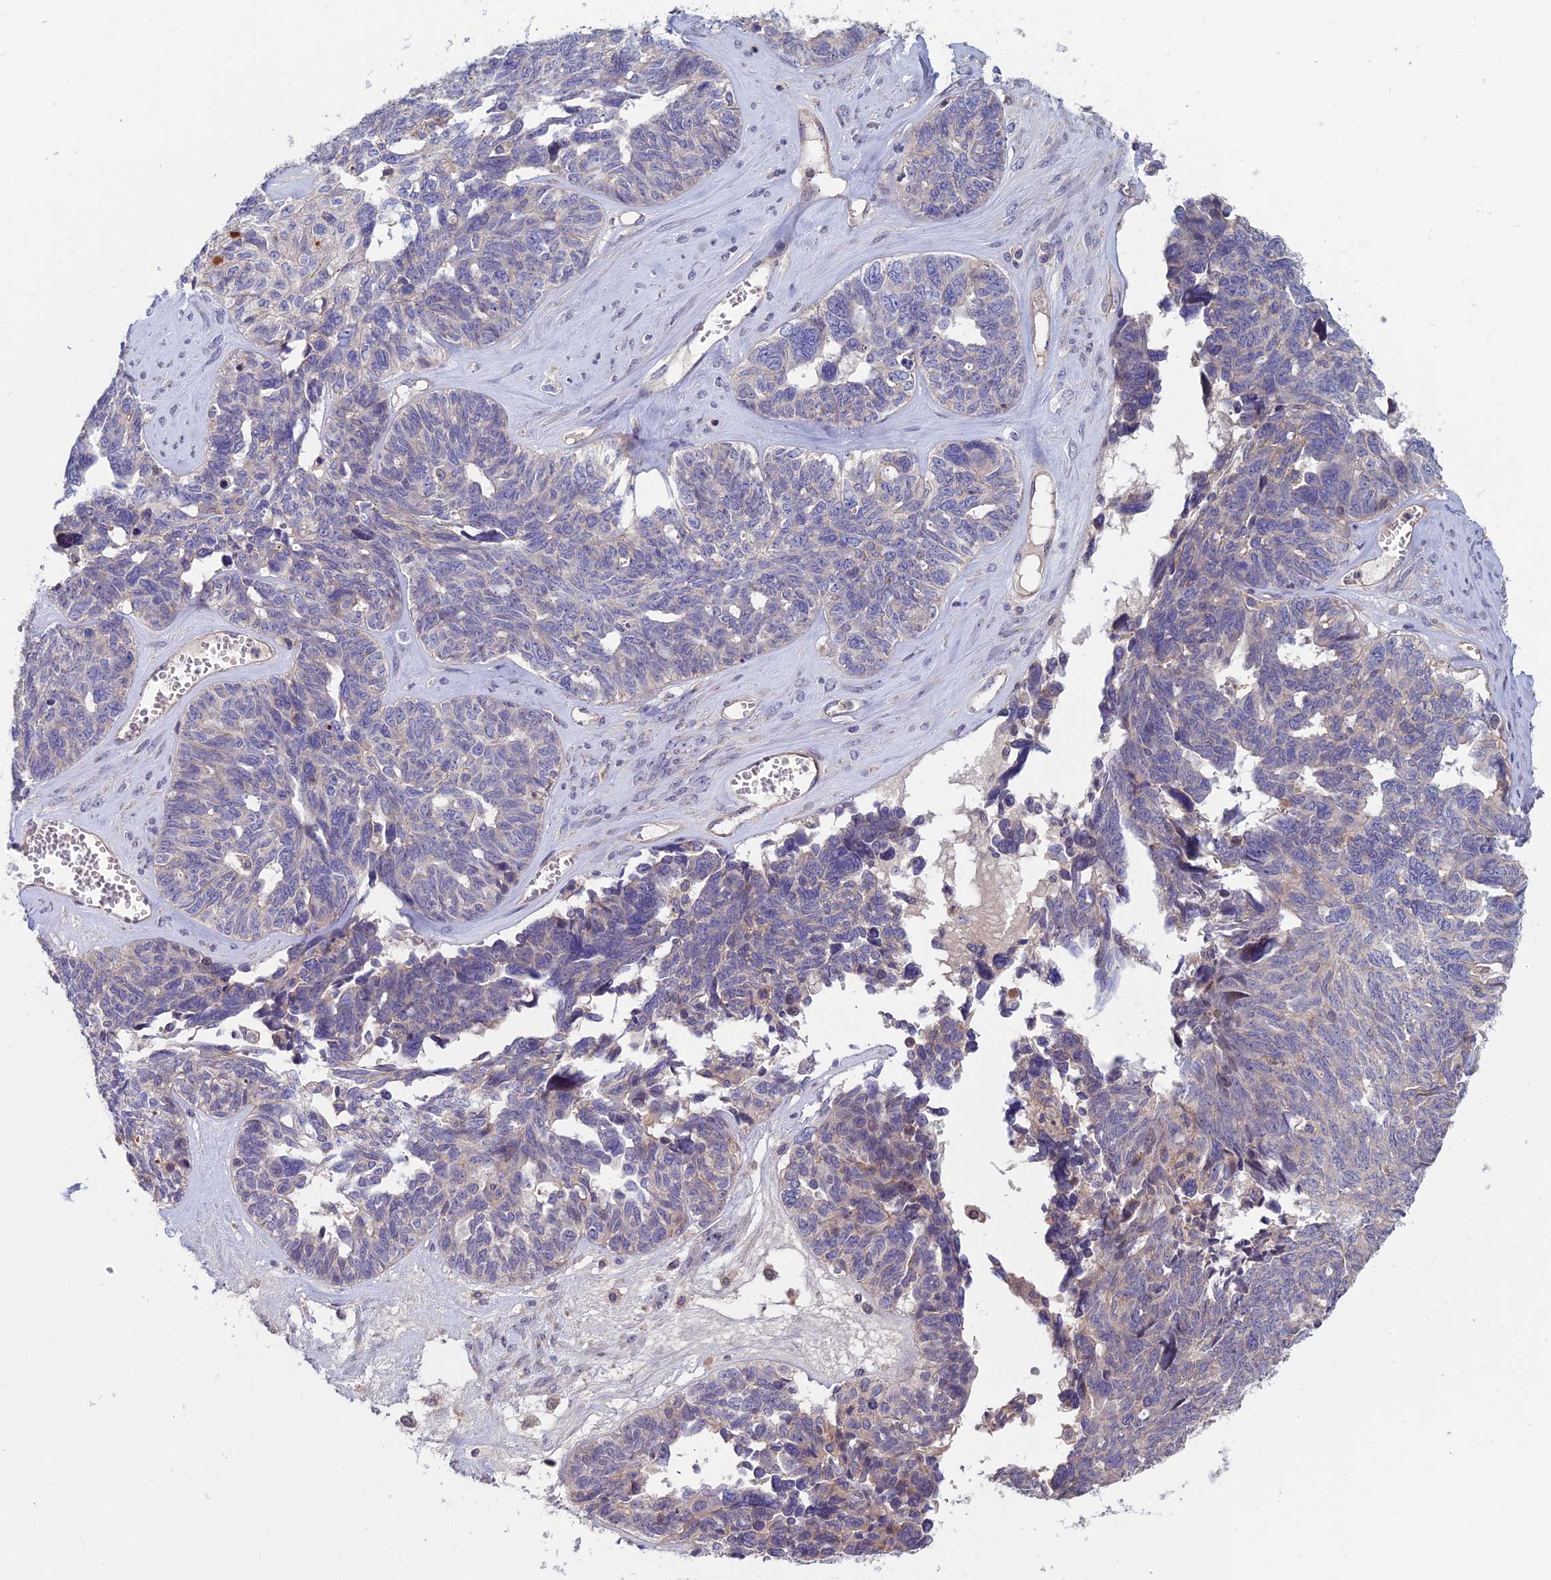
{"staining": {"intensity": "negative", "quantity": "none", "location": "none"}, "tissue": "ovarian cancer", "cell_type": "Tumor cells", "image_type": "cancer", "snomed": [{"axis": "morphology", "description": "Cystadenocarcinoma, serous, NOS"}, {"axis": "topography", "description": "Ovary"}], "caption": "An immunohistochemistry photomicrograph of serous cystadenocarcinoma (ovarian) is shown. There is no staining in tumor cells of serous cystadenocarcinoma (ovarian). (Stains: DAB (3,3'-diaminobenzidine) immunohistochemistry (IHC) with hematoxylin counter stain, Microscopy: brightfield microscopy at high magnification).", "gene": "USP37", "patient": {"sex": "female", "age": 79}}